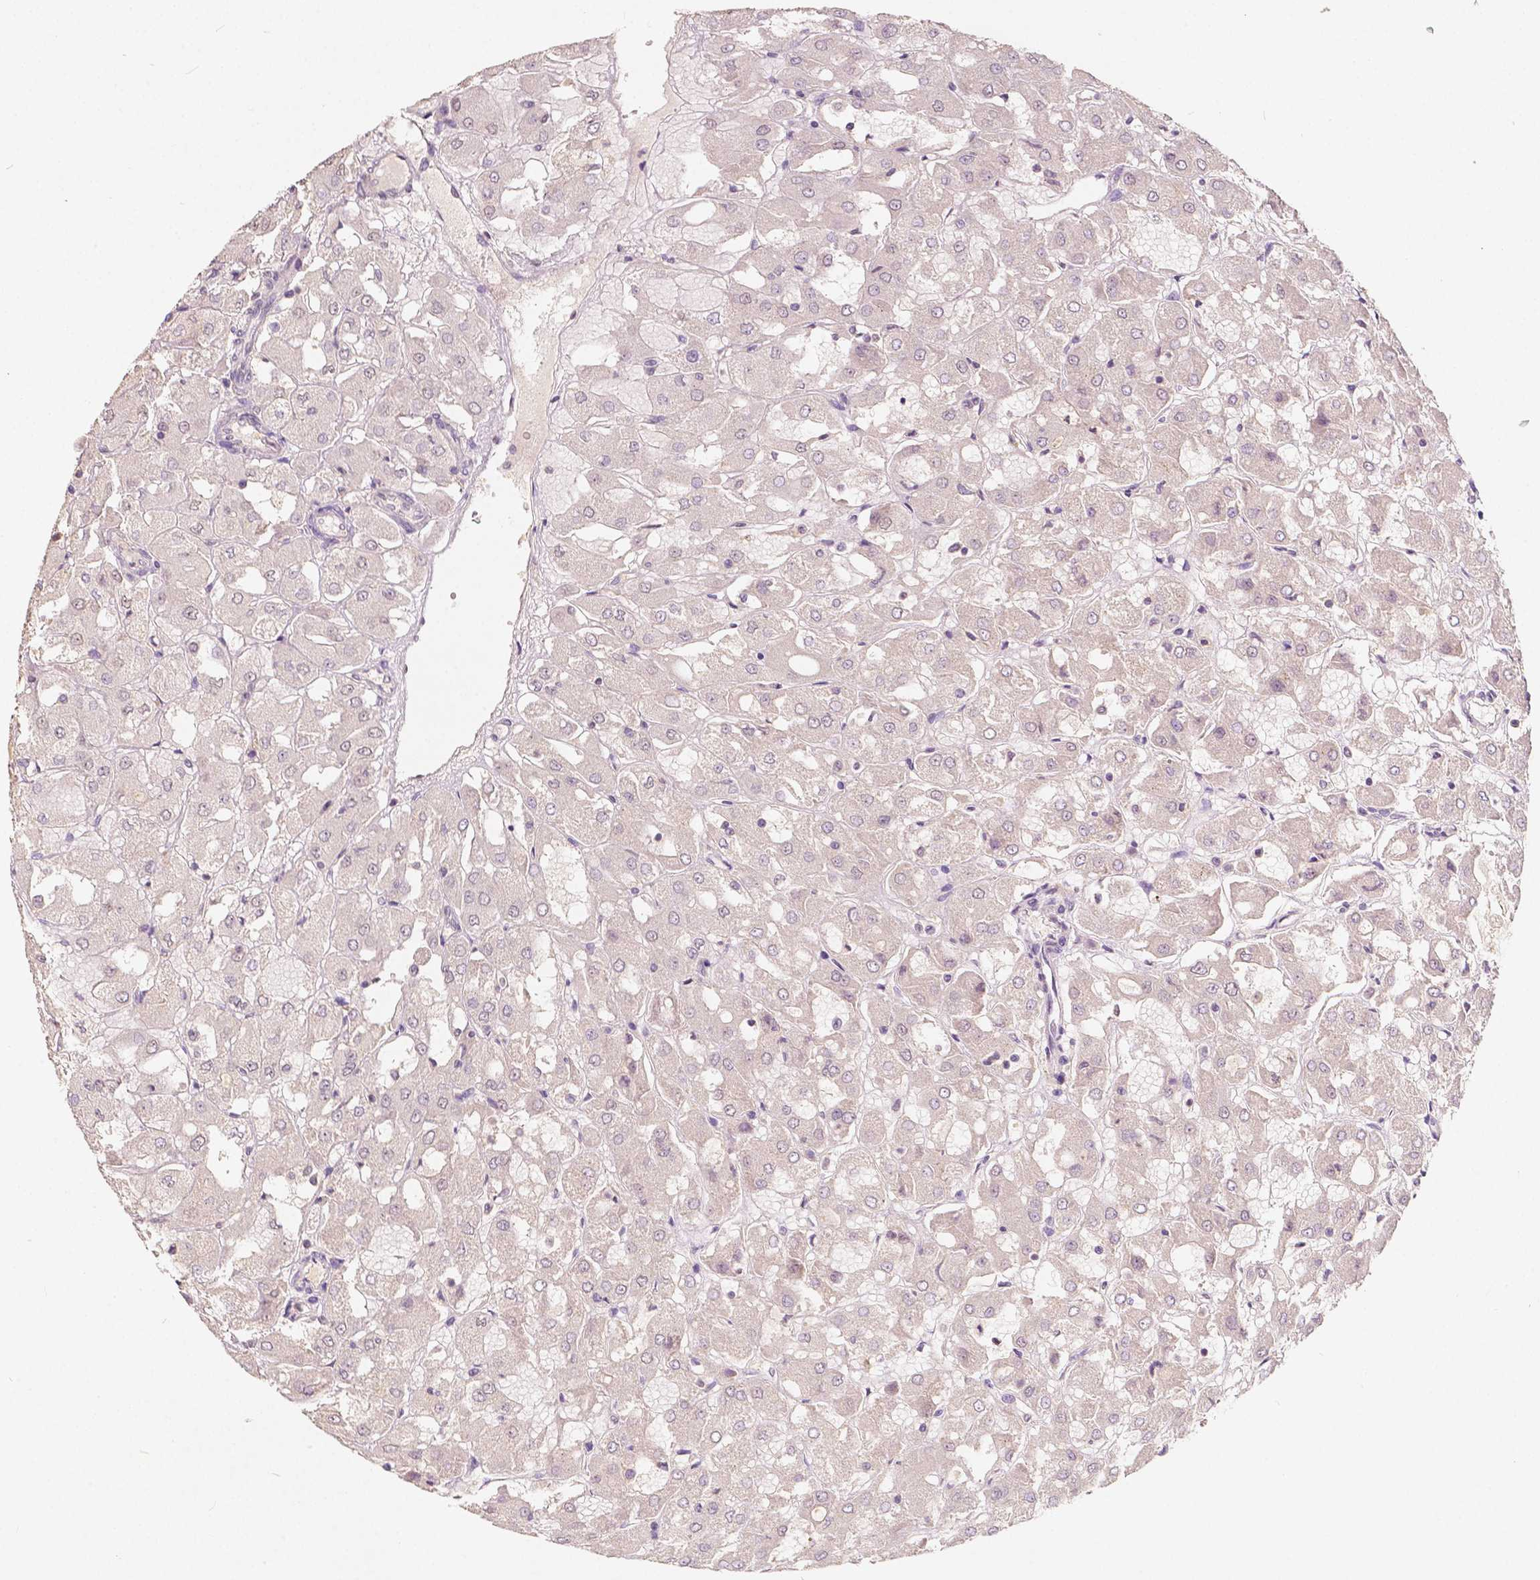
{"staining": {"intensity": "negative", "quantity": "none", "location": "none"}, "tissue": "renal cancer", "cell_type": "Tumor cells", "image_type": "cancer", "snomed": [{"axis": "morphology", "description": "Adenocarcinoma, NOS"}, {"axis": "topography", "description": "Kidney"}], "caption": "Tumor cells show no significant staining in renal cancer. The staining is performed using DAB (3,3'-diaminobenzidine) brown chromogen with nuclei counter-stained in using hematoxylin.", "gene": "SOX15", "patient": {"sex": "male", "age": 72}}